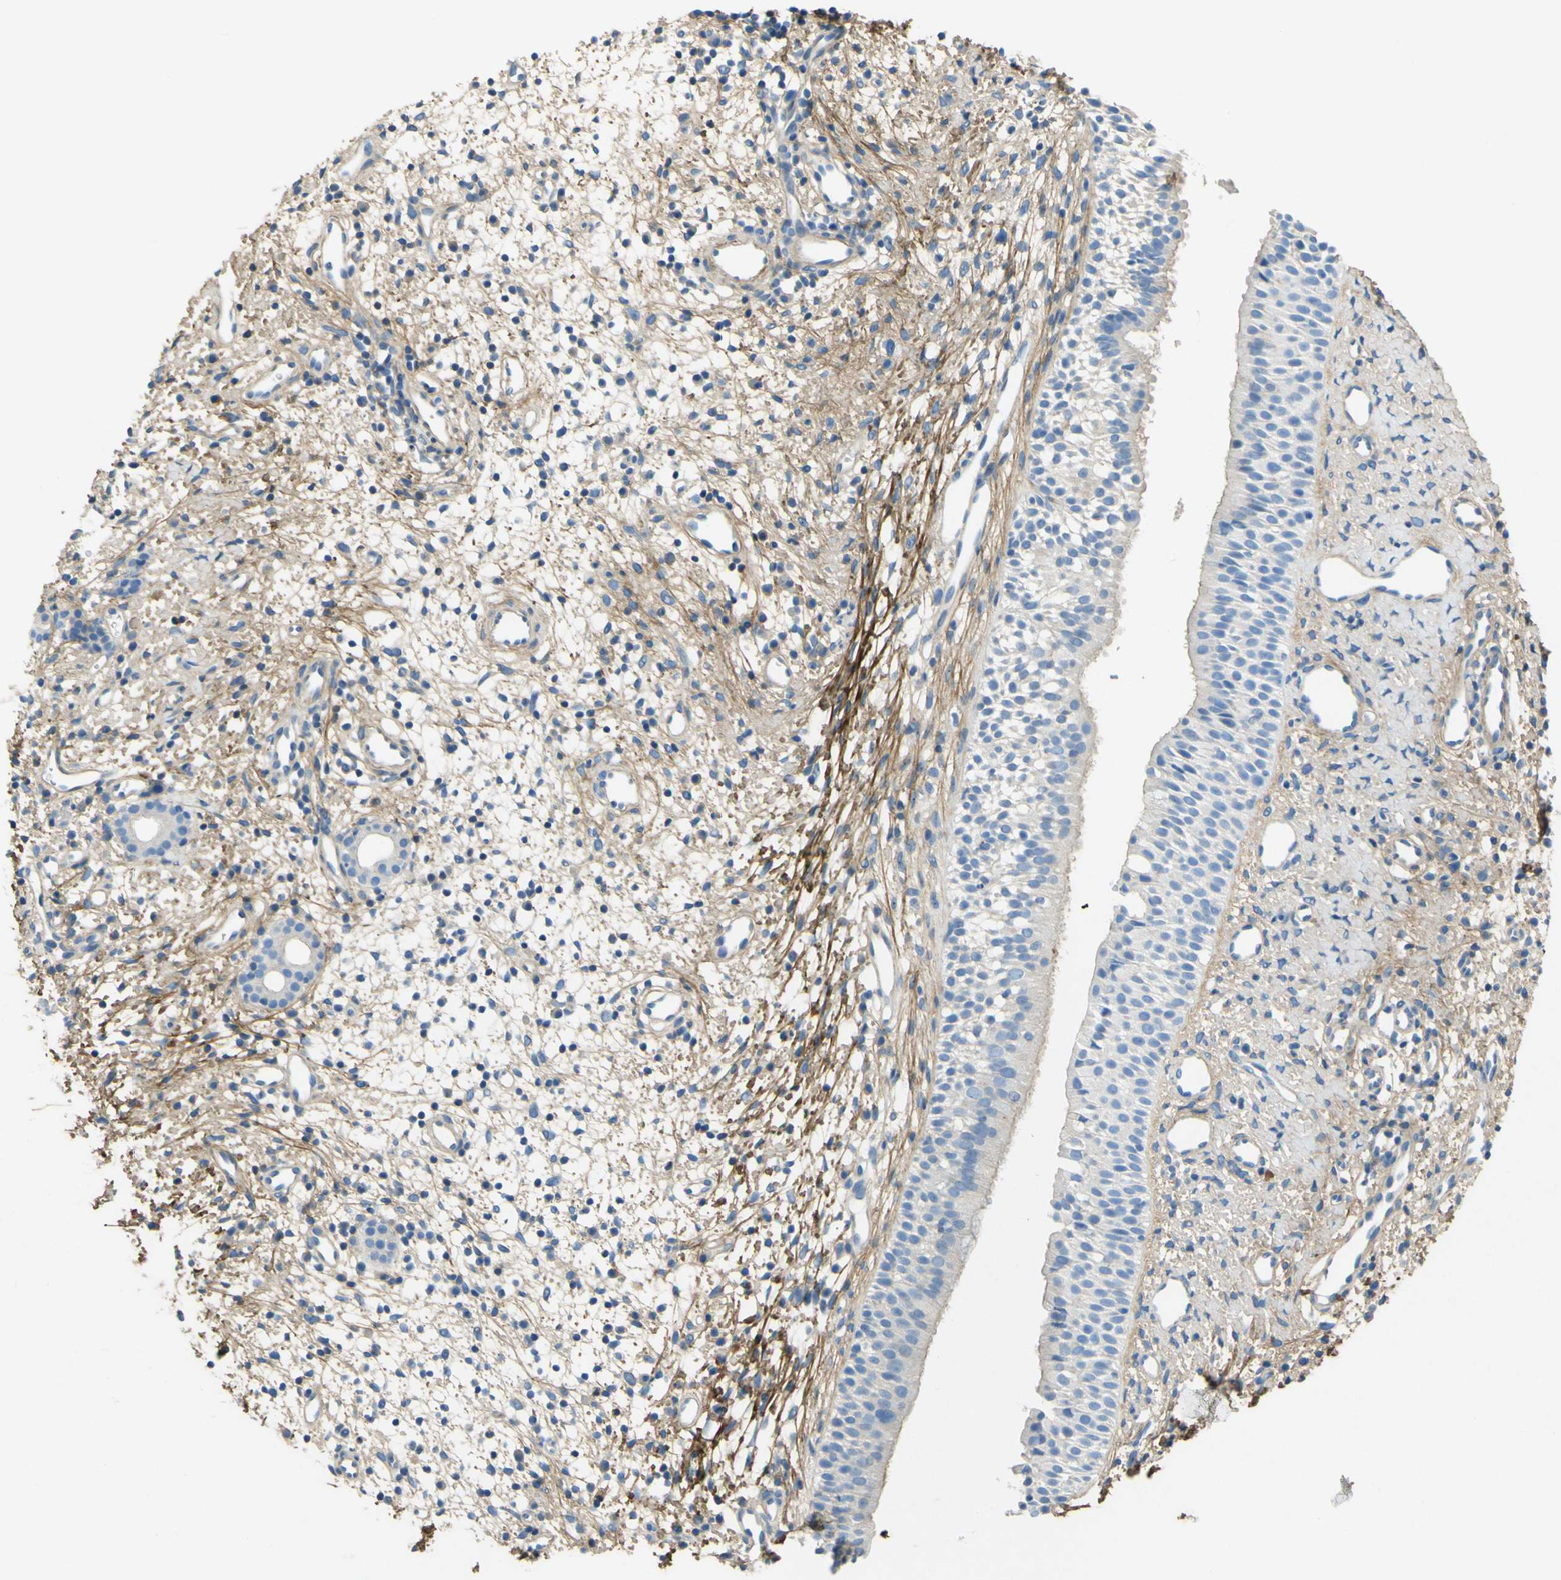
{"staining": {"intensity": "negative", "quantity": "none", "location": "none"}, "tissue": "nasopharynx", "cell_type": "Respiratory epithelial cells", "image_type": "normal", "snomed": [{"axis": "morphology", "description": "Normal tissue, NOS"}, {"axis": "topography", "description": "Nasopharynx"}], "caption": "A photomicrograph of nasopharynx stained for a protein shows no brown staining in respiratory epithelial cells. Brightfield microscopy of immunohistochemistry stained with DAB (brown) and hematoxylin (blue), captured at high magnification.", "gene": "OGN", "patient": {"sex": "male", "age": 22}}